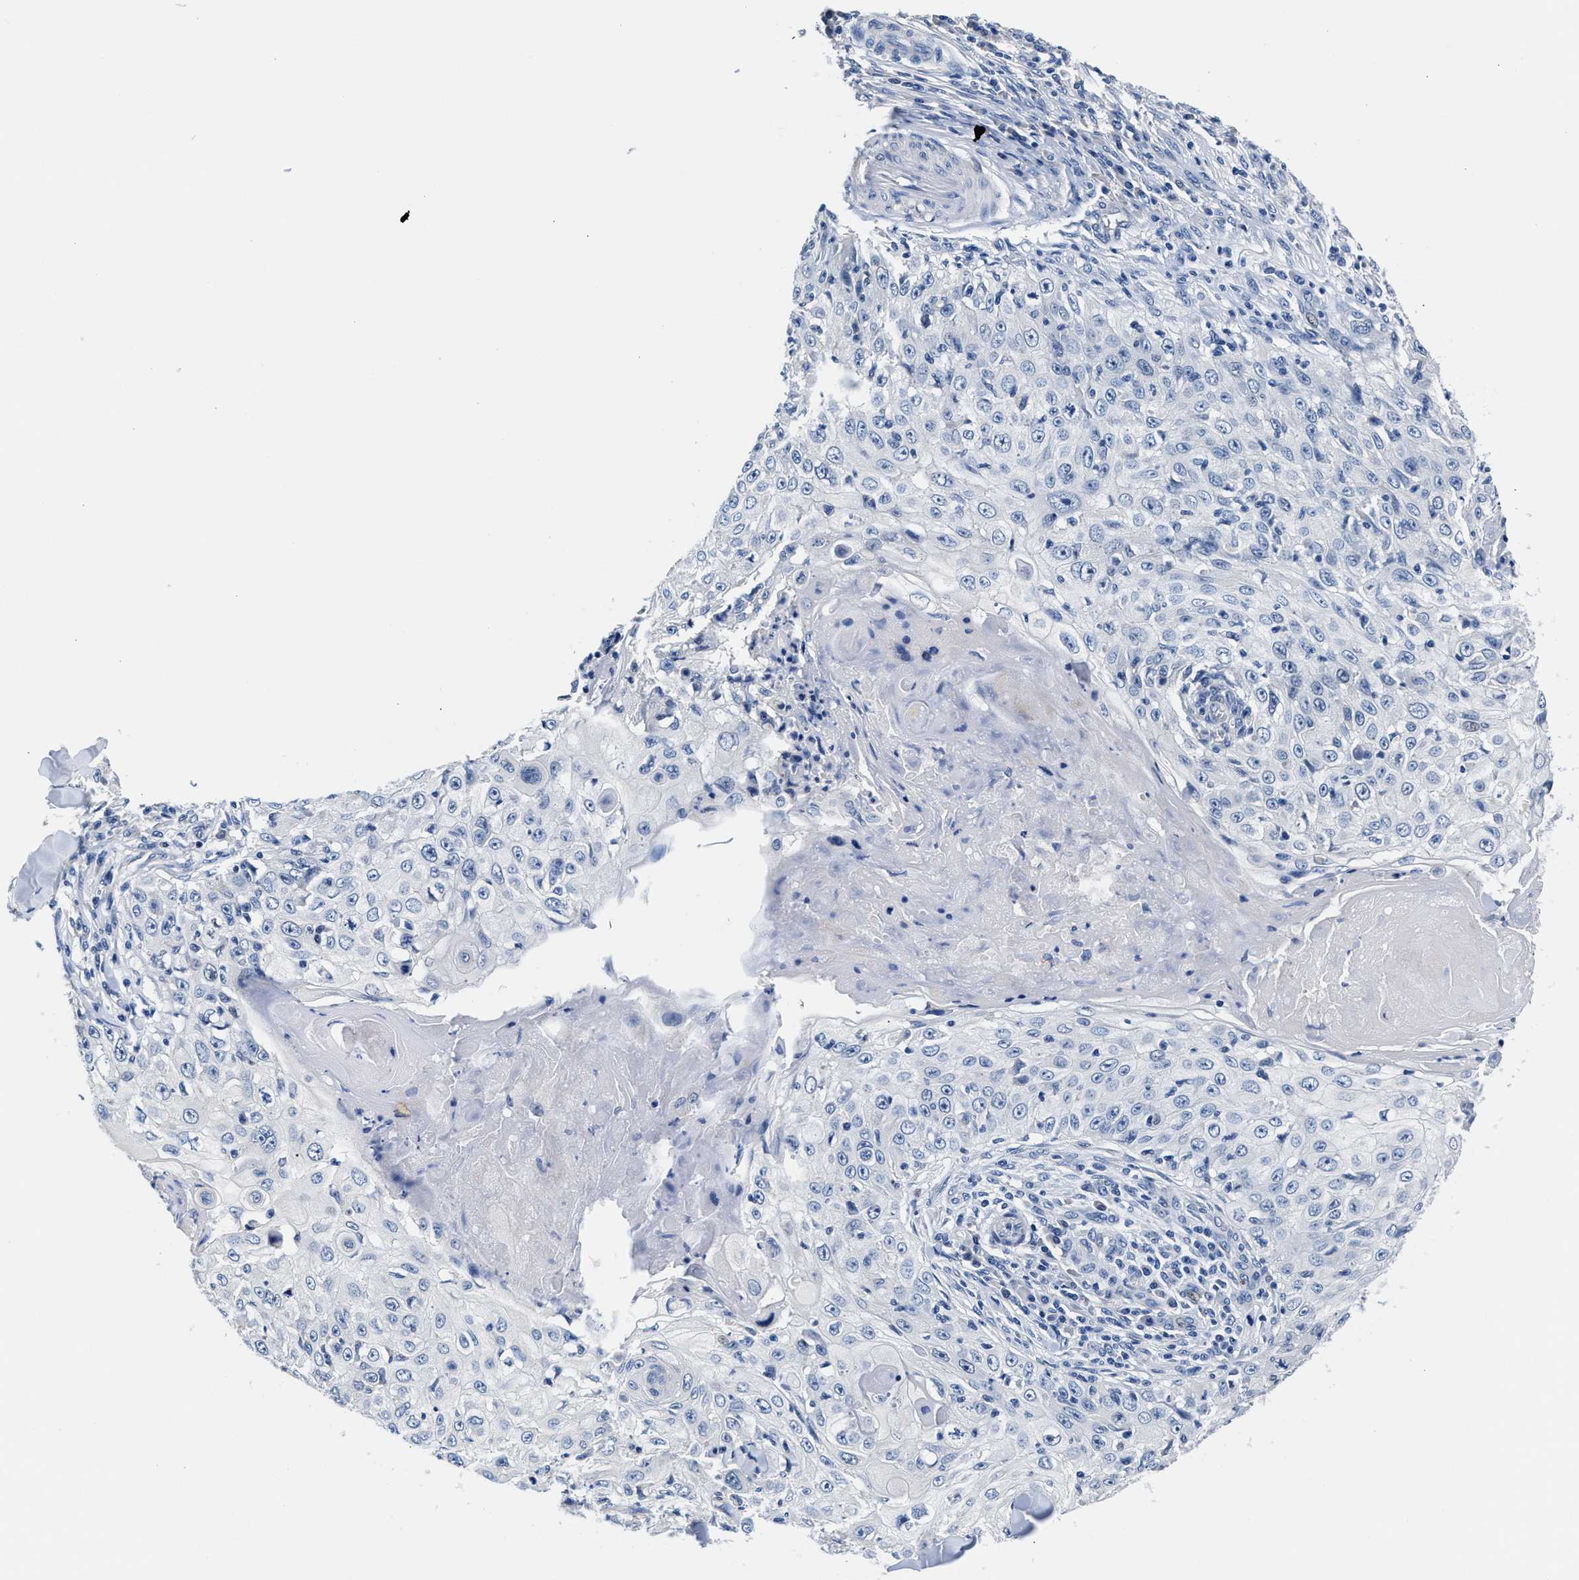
{"staining": {"intensity": "negative", "quantity": "none", "location": "none"}, "tissue": "skin cancer", "cell_type": "Tumor cells", "image_type": "cancer", "snomed": [{"axis": "morphology", "description": "Squamous cell carcinoma, NOS"}, {"axis": "topography", "description": "Skin"}], "caption": "Tumor cells show no significant protein positivity in skin squamous cell carcinoma.", "gene": "GSTM1", "patient": {"sex": "male", "age": 86}}